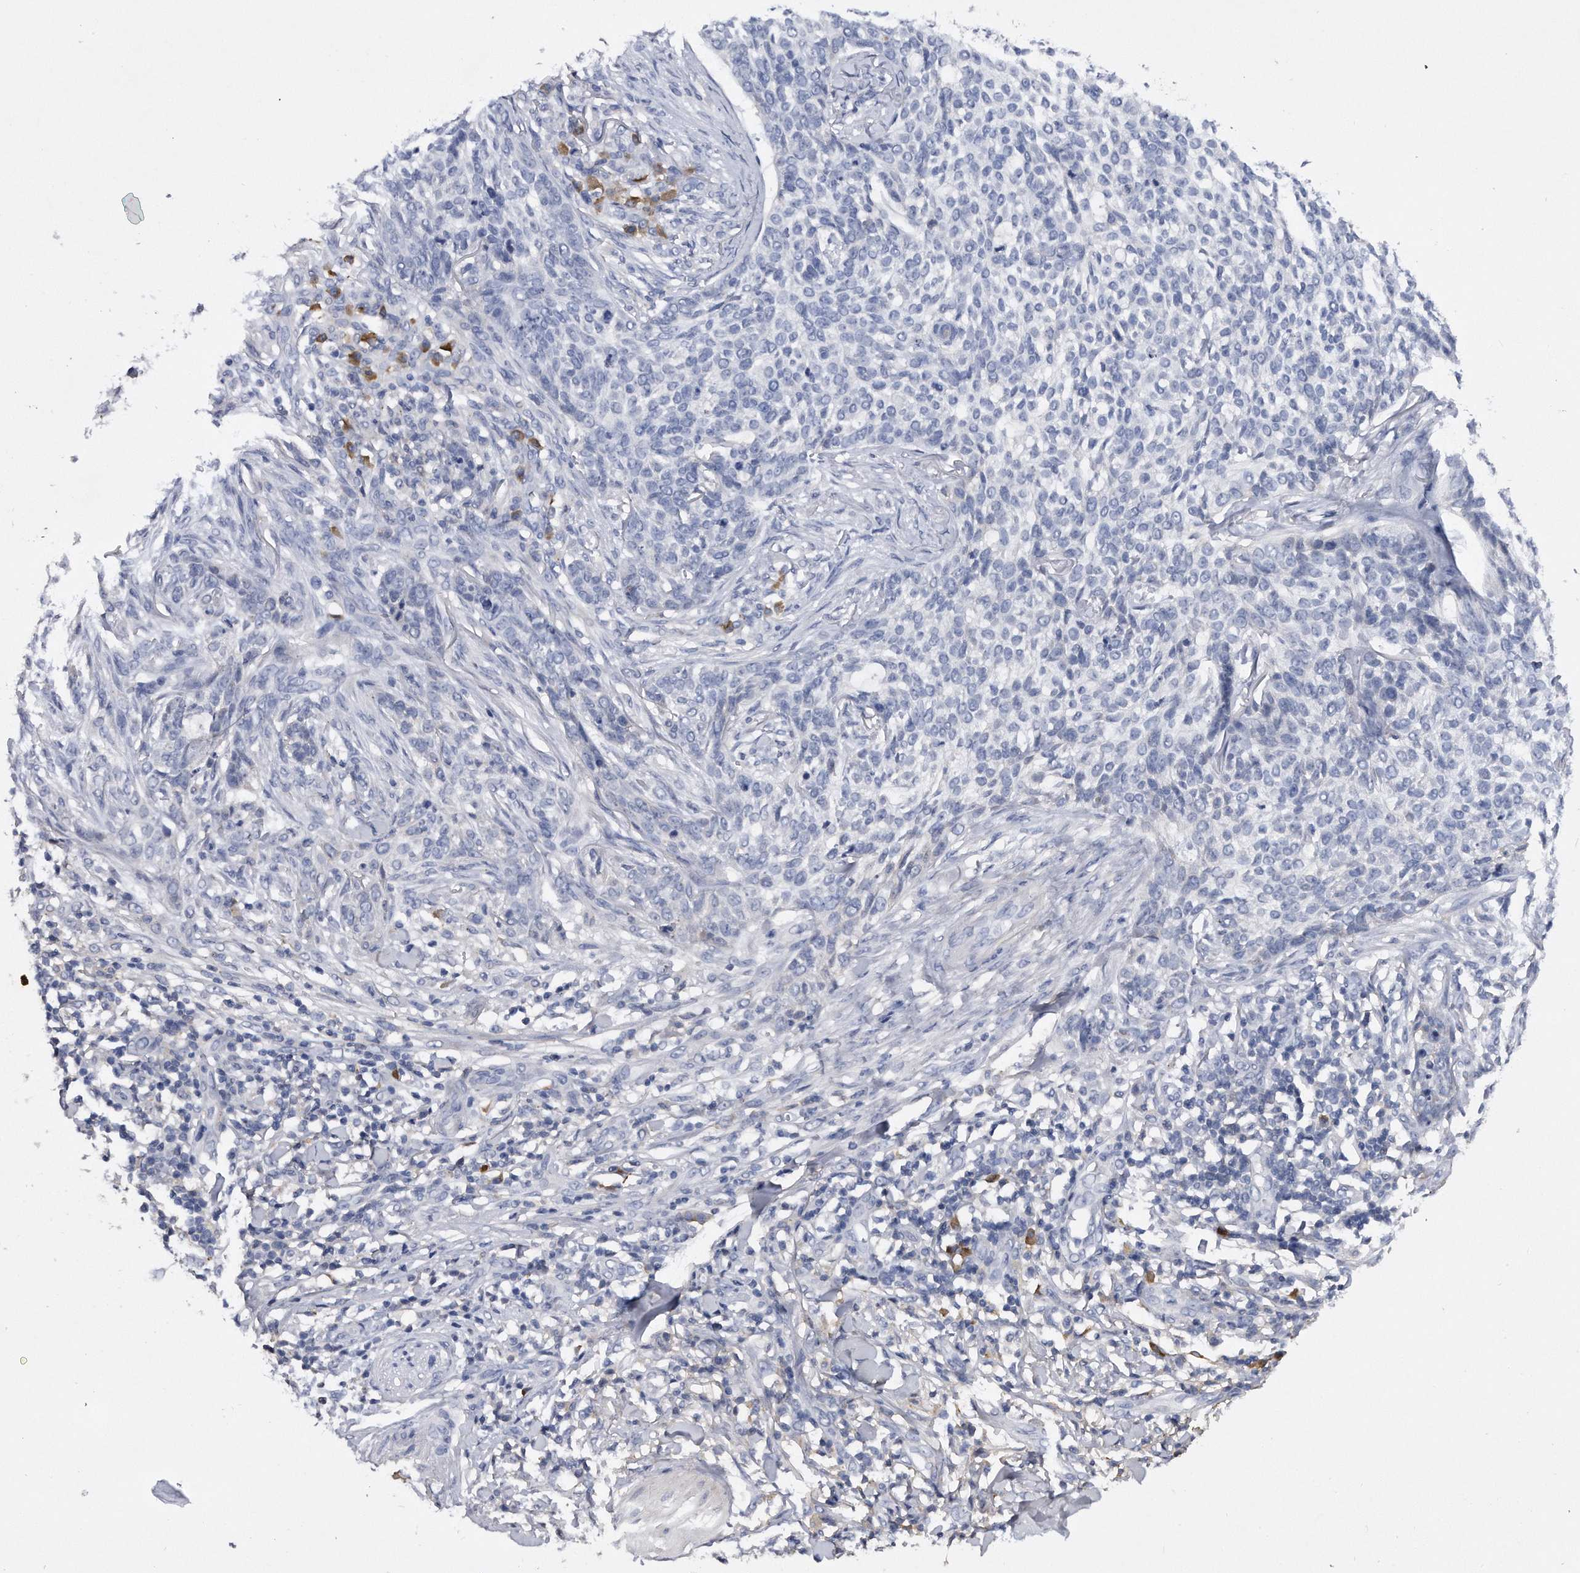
{"staining": {"intensity": "negative", "quantity": "none", "location": "none"}, "tissue": "skin cancer", "cell_type": "Tumor cells", "image_type": "cancer", "snomed": [{"axis": "morphology", "description": "Basal cell carcinoma"}, {"axis": "topography", "description": "Skin"}], "caption": "A micrograph of skin cancer stained for a protein demonstrates no brown staining in tumor cells.", "gene": "ASNS", "patient": {"sex": "female", "age": 64}}